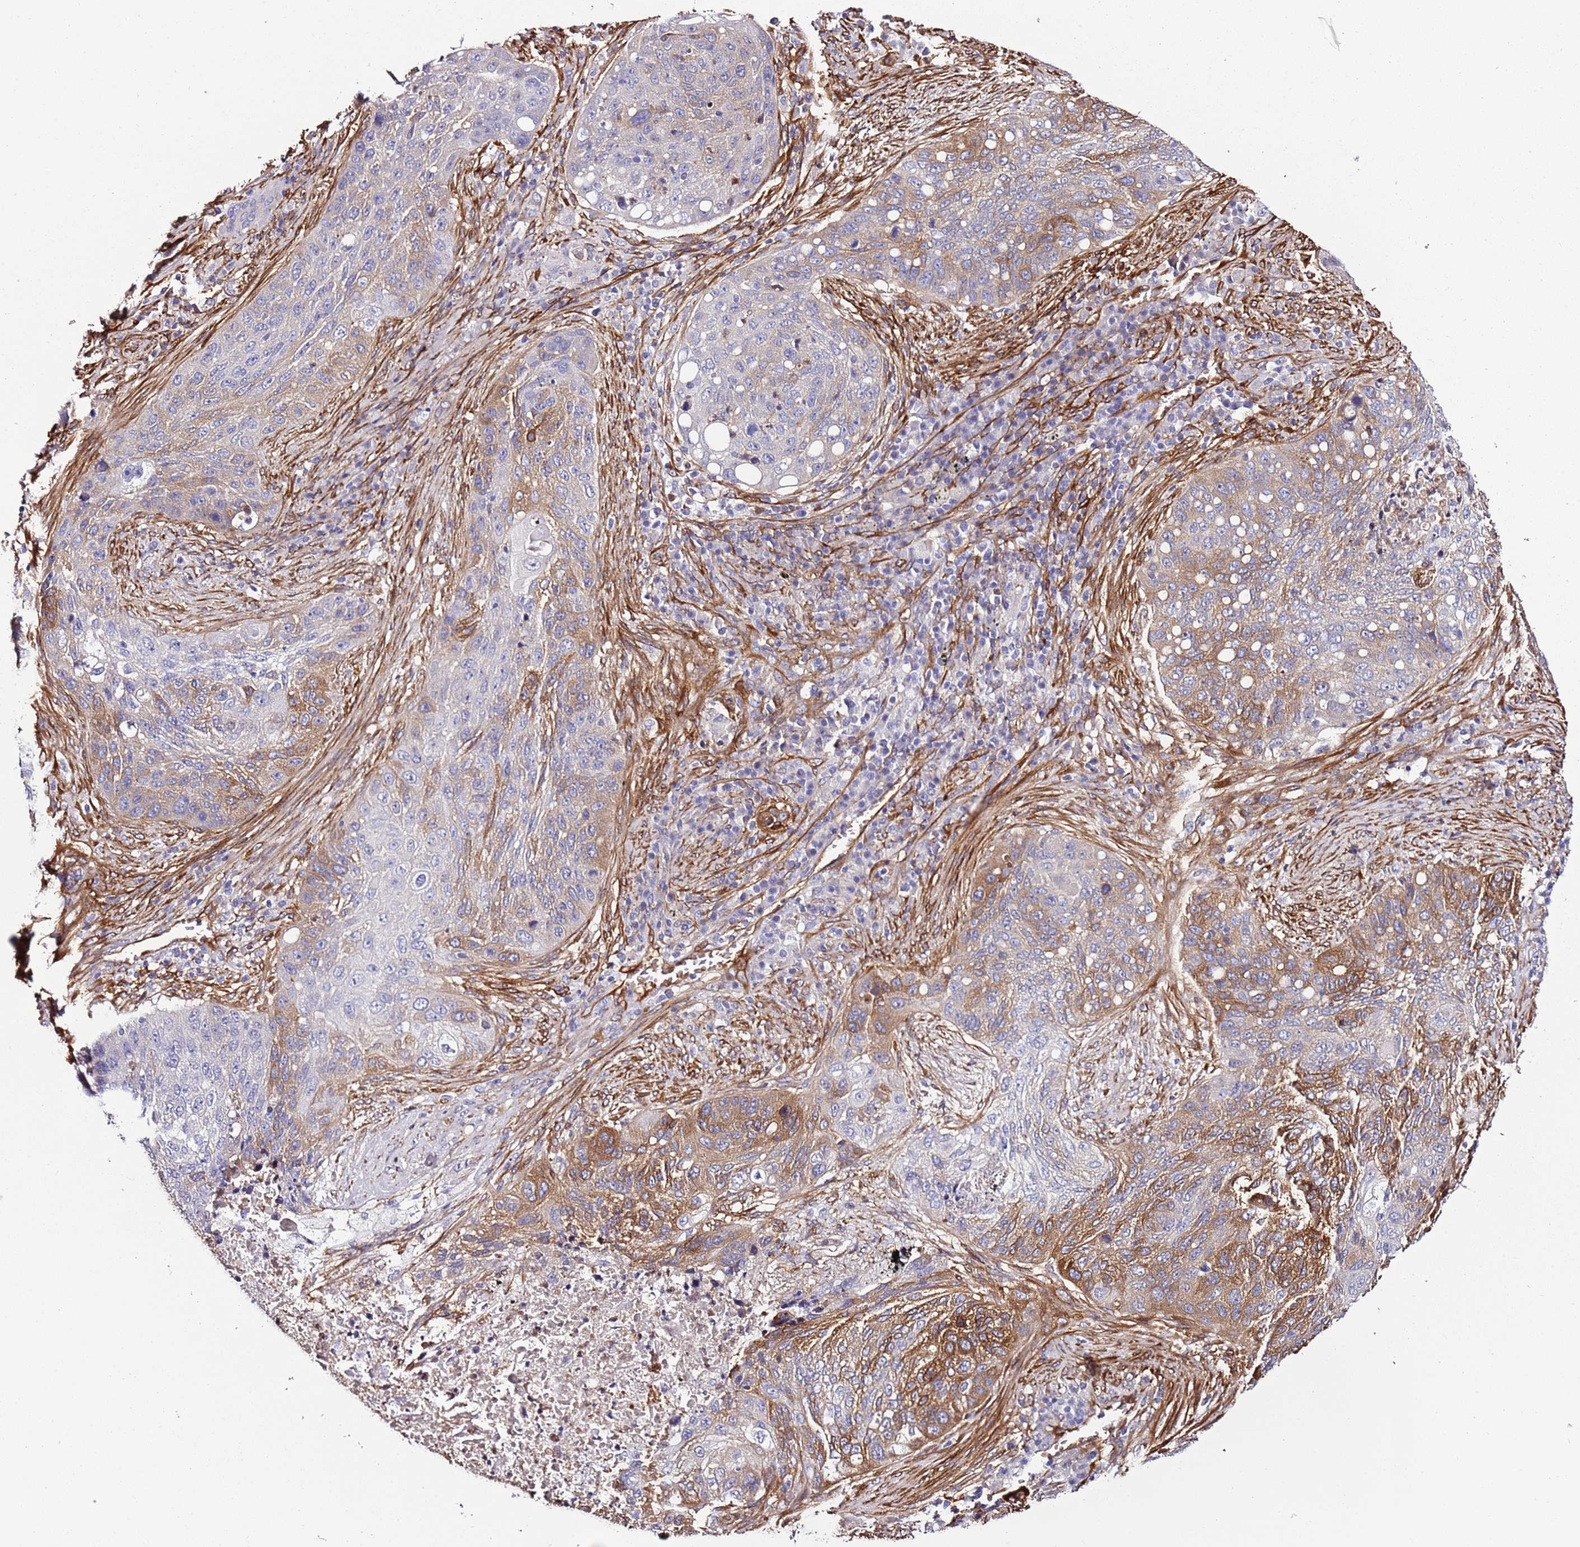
{"staining": {"intensity": "moderate", "quantity": "<25%", "location": "cytoplasmic/membranous"}, "tissue": "lung cancer", "cell_type": "Tumor cells", "image_type": "cancer", "snomed": [{"axis": "morphology", "description": "Squamous cell carcinoma, NOS"}, {"axis": "topography", "description": "Lung"}], "caption": "A low amount of moderate cytoplasmic/membranous staining is identified in approximately <25% of tumor cells in lung cancer tissue.", "gene": "FAM174C", "patient": {"sex": "female", "age": 63}}